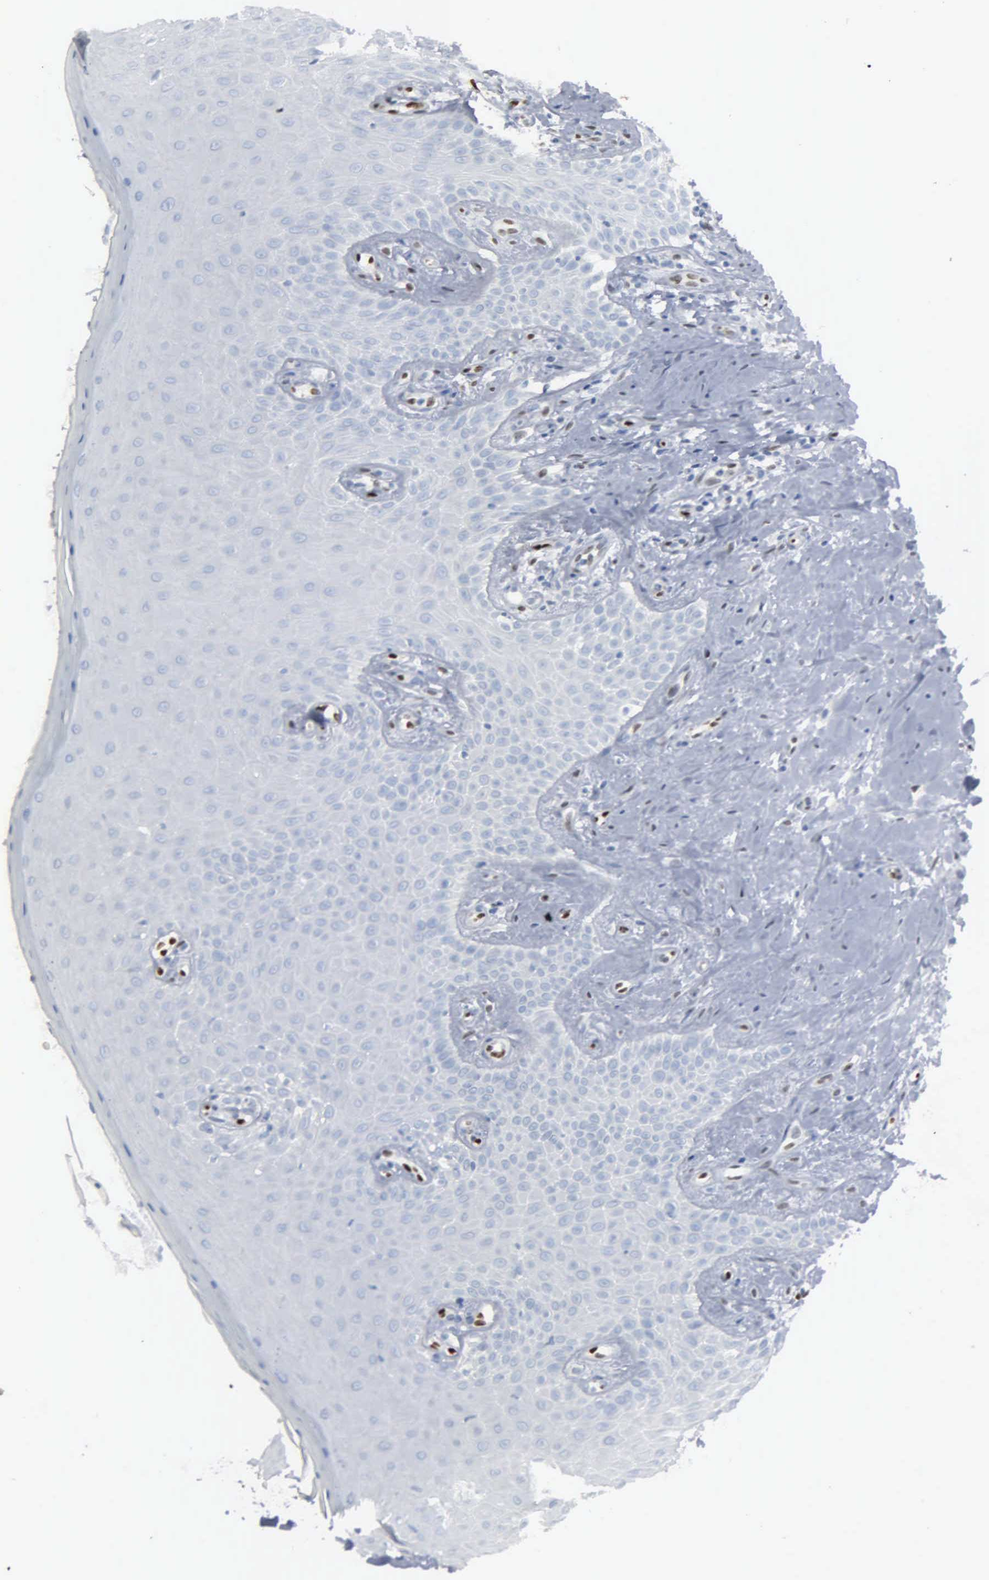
{"staining": {"intensity": "negative", "quantity": "none", "location": "none"}, "tissue": "oral mucosa", "cell_type": "Squamous epithelial cells", "image_type": "normal", "snomed": [{"axis": "morphology", "description": "Normal tissue, NOS"}, {"axis": "topography", "description": "Oral tissue"}], "caption": "Photomicrograph shows no significant protein positivity in squamous epithelial cells of unremarkable oral mucosa. Brightfield microscopy of immunohistochemistry (IHC) stained with DAB (brown) and hematoxylin (blue), captured at high magnification.", "gene": "FGF2", "patient": {"sex": "male", "age": 69}}